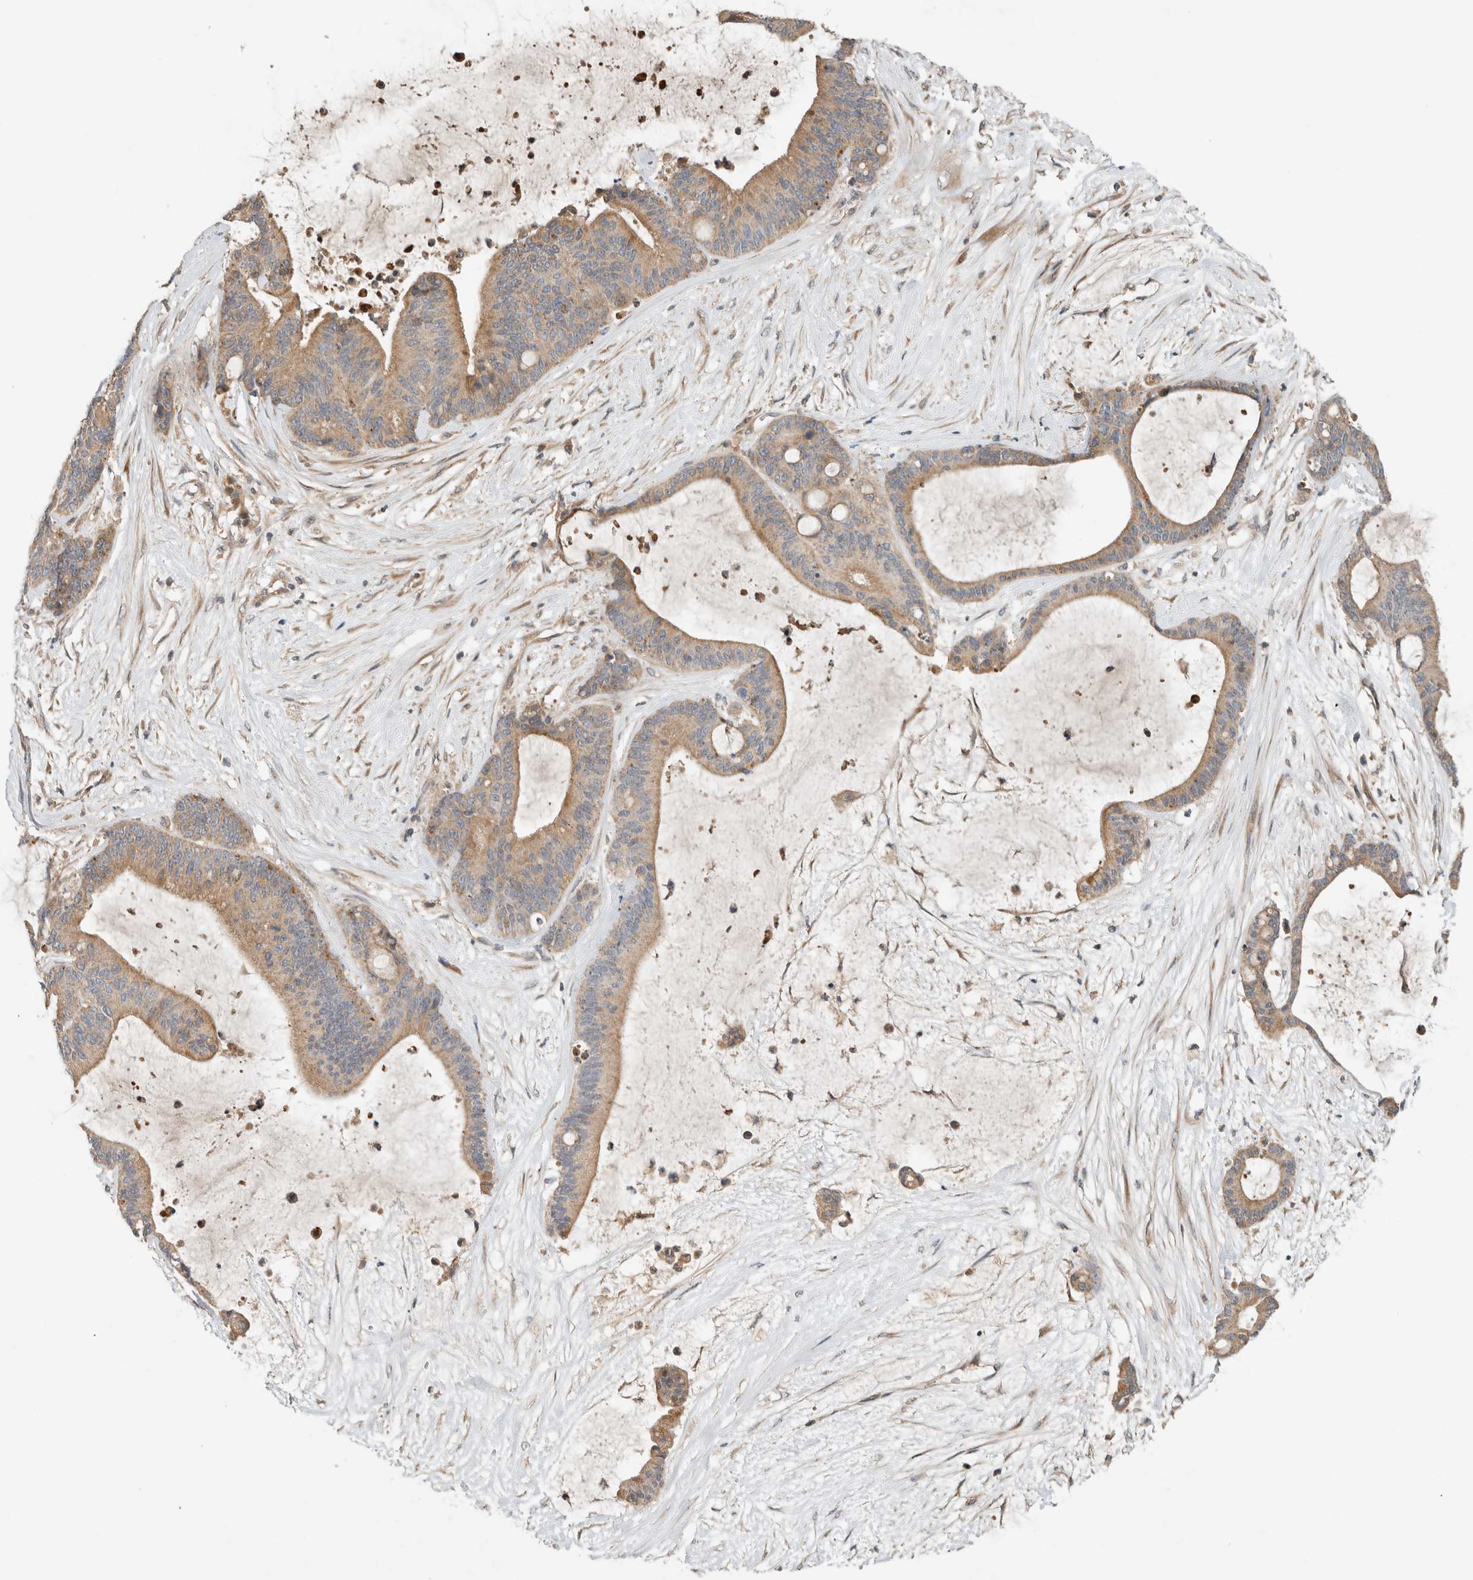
{"staining": {"intensity": "moderate", "quantity": "<25%", "location": "cytoplasmic/membranous"}, "tissue": "liver cancer", "cell_type": "Tumor cells", "image_type": "cancer", "snomed": [{"axis": "morphology", "description": "Cholangiocarcinoma"}, {"axis": "topography", "description": "Liver"}], "caption": "A brown stain highlights moderate cytoplasmic/membranous positivity of a protein in cholangiocarcinoma (liver) tumor cells.", "gene": "ARMC9", "patient": {"sex": "female", "age": 73}}